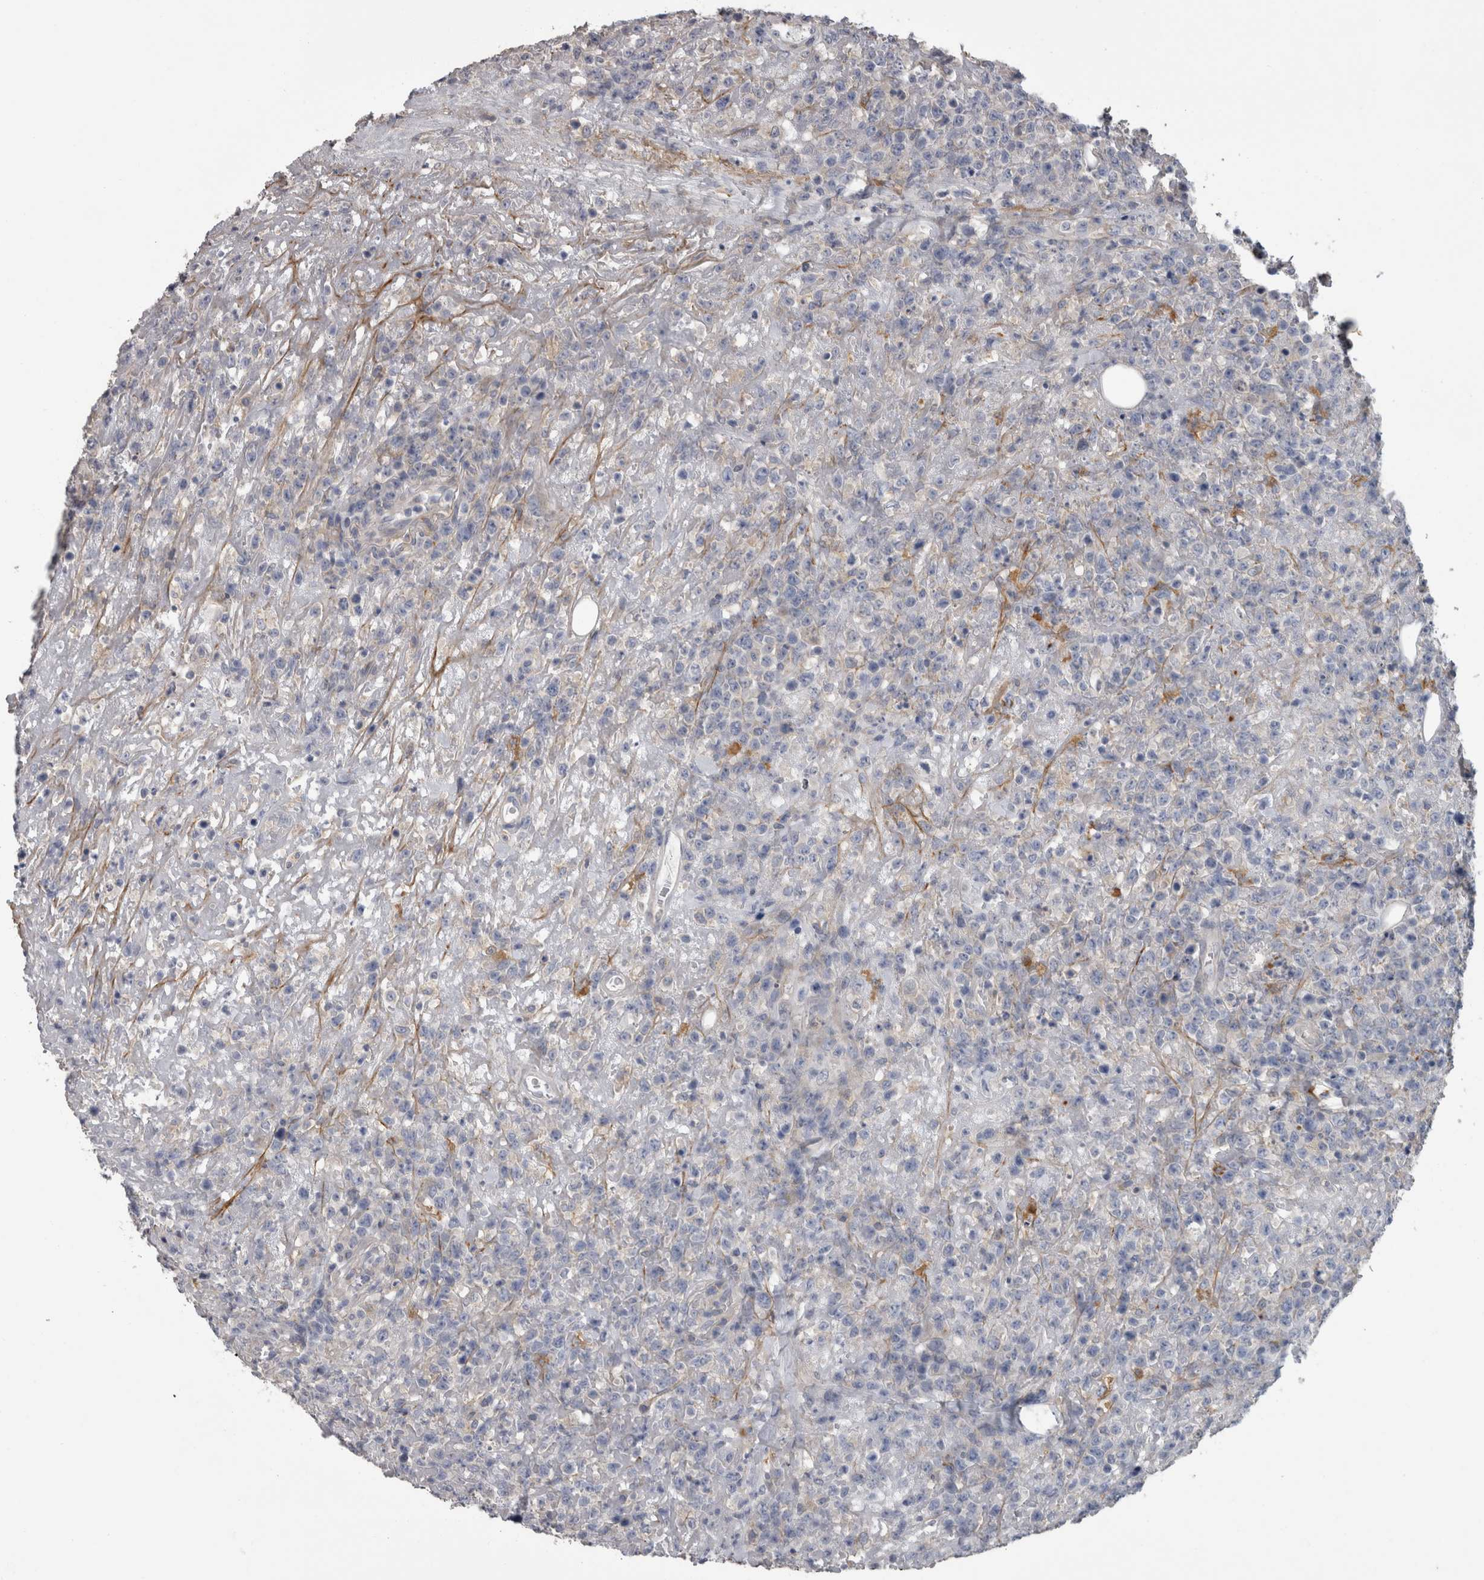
{"staining": {"intensity": "negative", "quantity": "none", "location": "none"}, "tissue": "lymphoma", "cell_type": "Tumor cells", "image_type": "cancer", "snomed": [{"axis": "morphology", "description": "Malignant lymphoma, non-Hodgkin's type, High grade"}, {"axis": "topography", "description": "Colon"}], "caption": "An image of lymphoma stained for a protein demonstrates no brown staining in tumor cells.", "gene": "EFEMP2", "patient": {"sex": "female", "age": 53}}